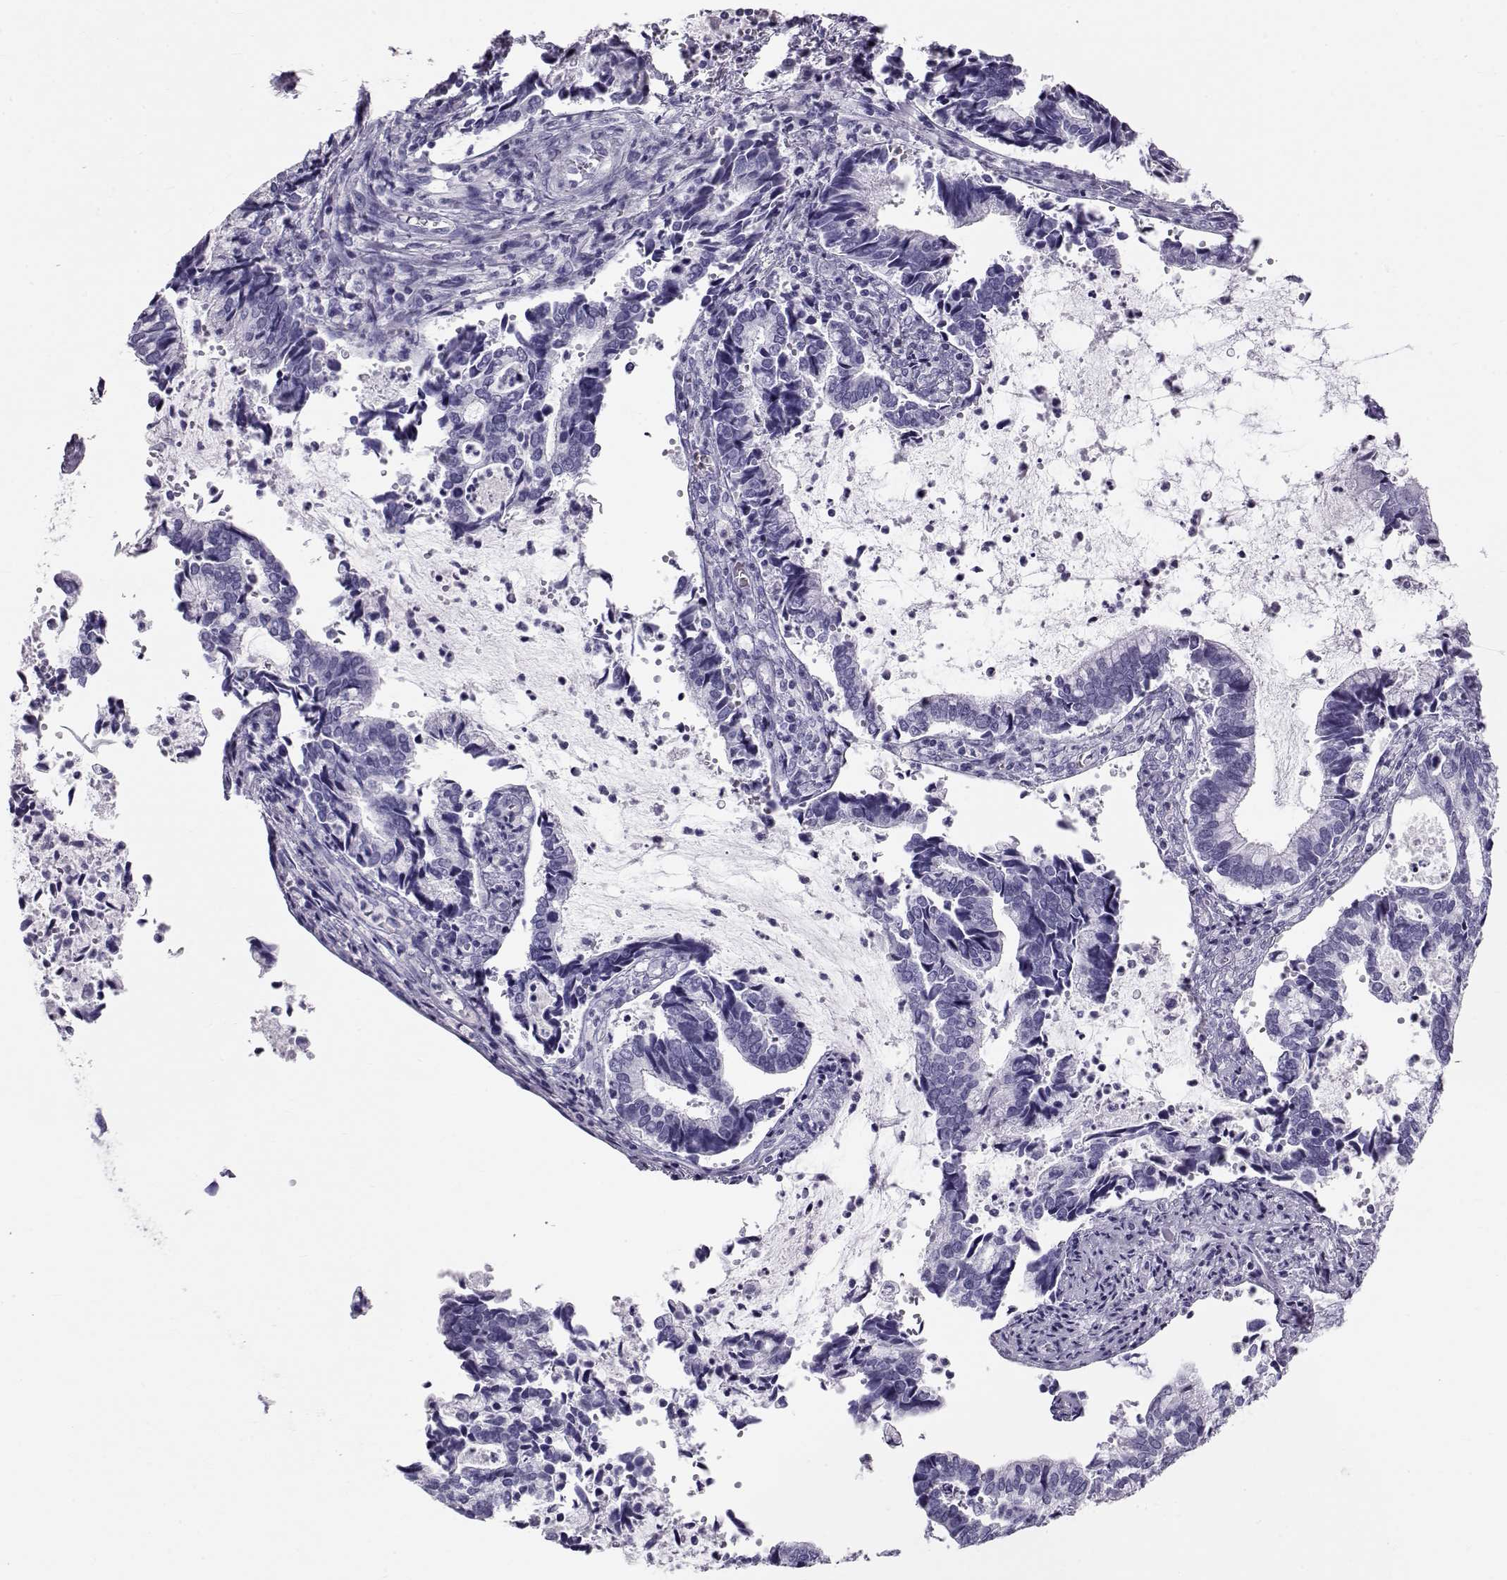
{"staining": {"intensity": "negative", "quantity": "none", "location": "none"}, "tissue": "cervical cancer", "cell_type": "Tumor cells", "image_type": "cancer", "snomed": [{"axis": "morphology", "description": "Adenocarcinoma, NOS"}, {"axis": "topography", "description": "Cervix"}], "caption": "Histopathology image shows no protein positivity in tumor cells of adenocarcinoma (cervical) tissue.", "gene": "RD3", "patient": {"sex": "female", "age": 42}}